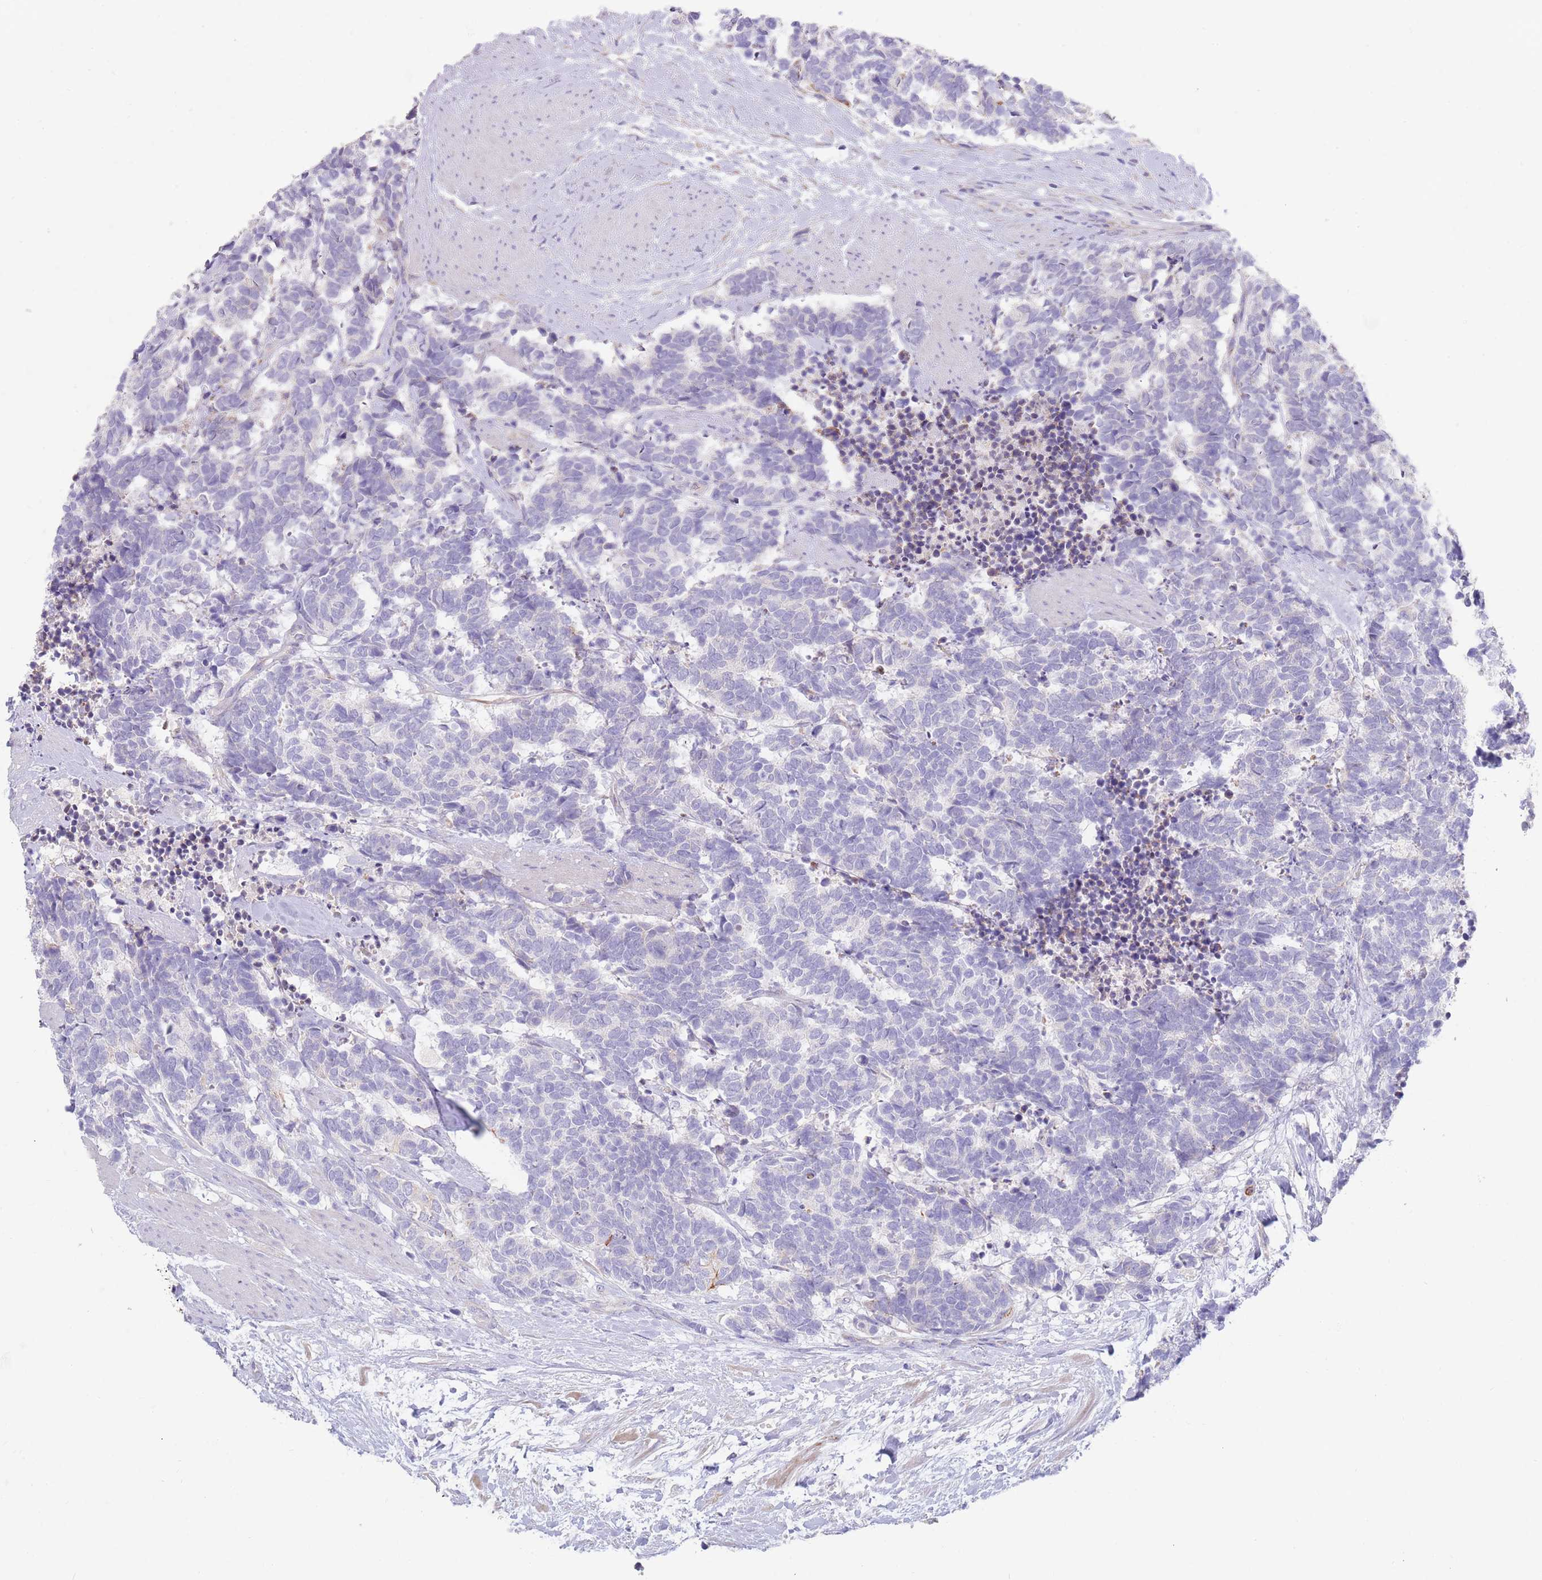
{"staining": {"intensity": "negative", "quantity": "none", "location": "none"}, "tissue": "carcinoid", "cell_type": "Tumor cells", "image_type": "cancer", "snomed": [{"axis": "morphology", "description": "Carcinoma, NOS"}, {"axis": "morphology", "description": "Carcinoid, malignant, NOS"}, {"axis": "topography", "description": "Prostate"}], "caption": "This is an IHC image of carcinoid. There is no expression in tumor cells.", "gene": "CCDC149", "patient": {"sex": "male", "age": 57}}